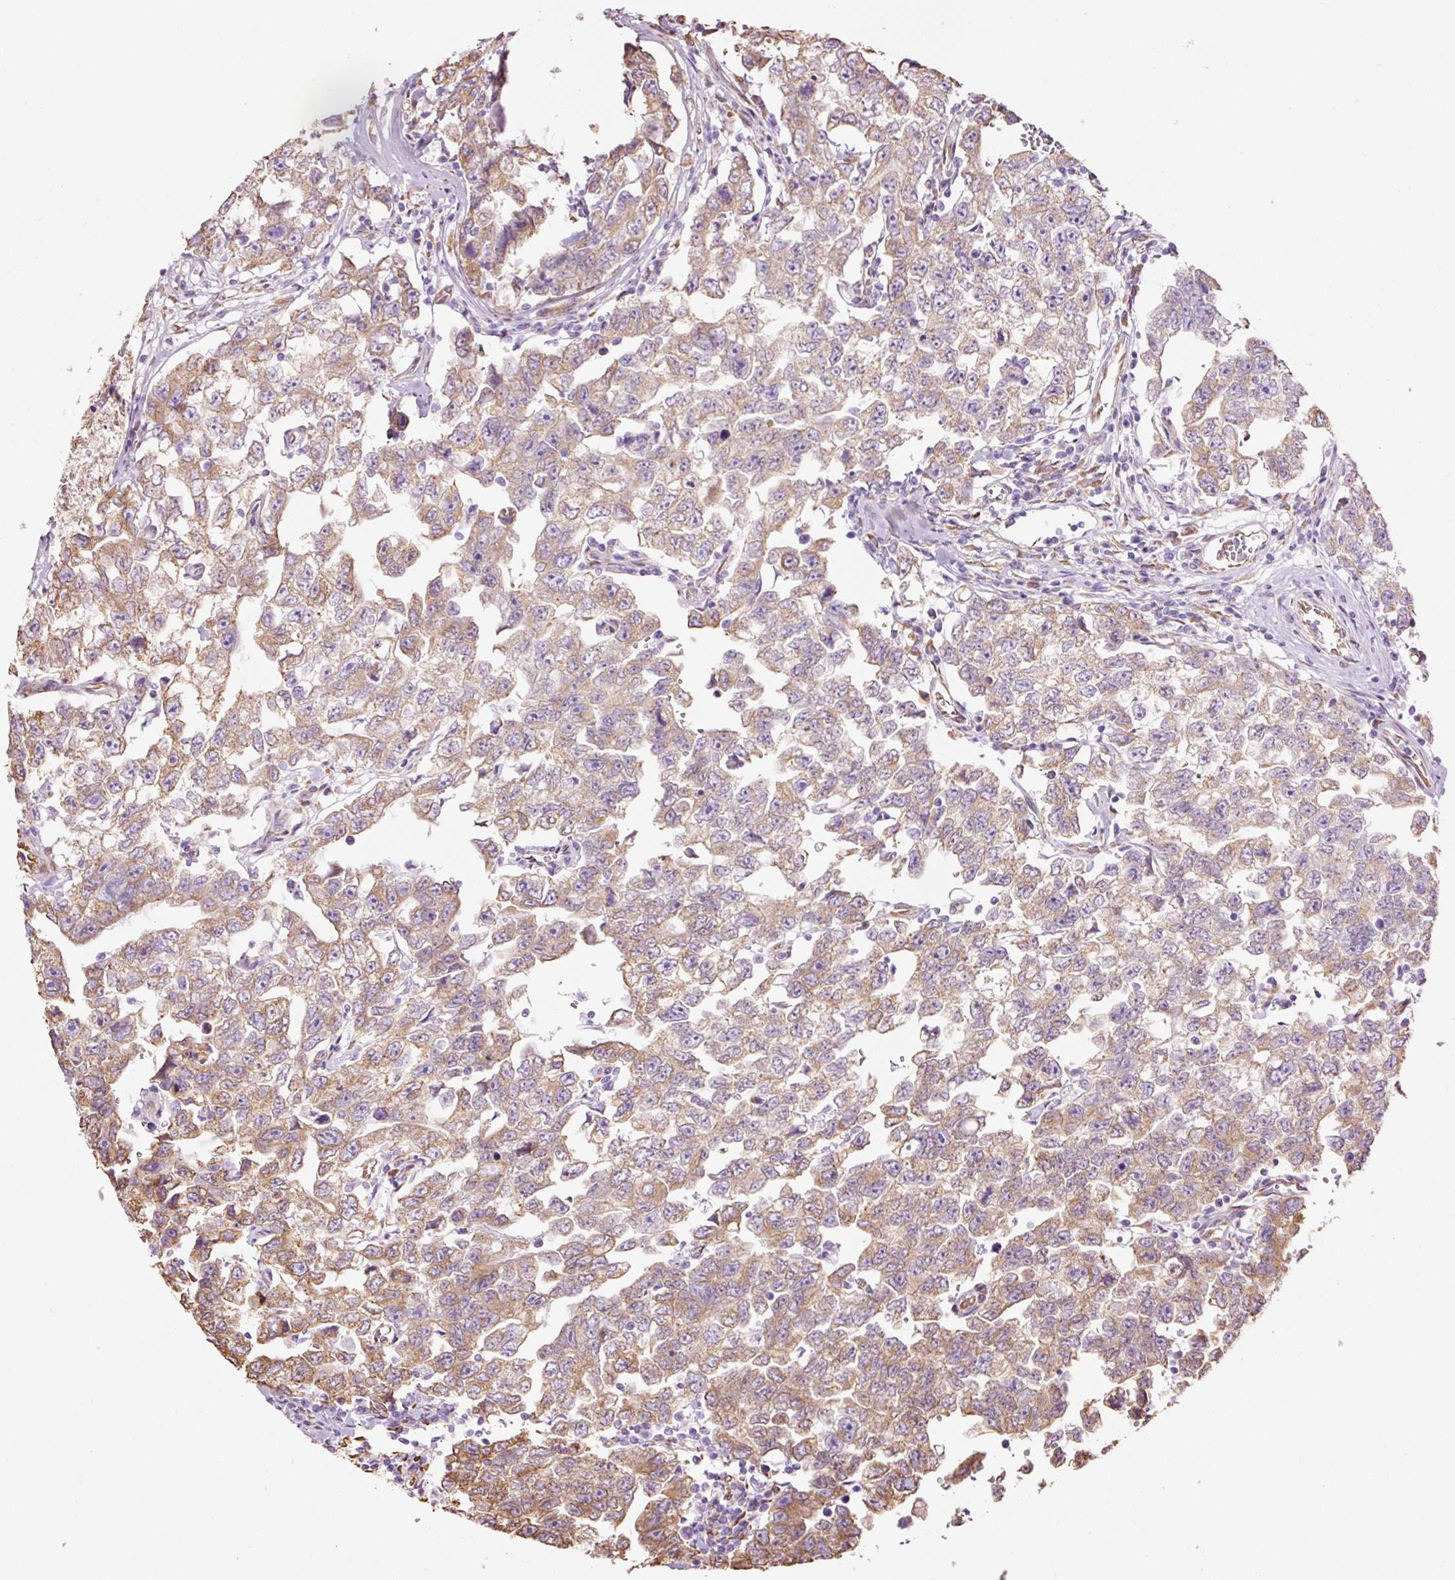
{"staining": {"intensity": "moderate", "quantity": ">75%", "location": "cytoplasmic/membranous"}, "tissue": "testis cancer", "cell_type": "Tumor cells", "image_type": "cancer", "snomed": [{"axis": "morphology", "description": "Carcinoma, Embryonal, NOS"}, {"axis": "topography", "description": "Testis"}], "caption": "DAB immunohistochemical staining of testis embryonal carcinoma reveals moderate cytoplasmic/membranous protein expression in approximately >75% of tumor cells.", "gene": "GCG", "patient": {"sex": "male", "age": 22}}